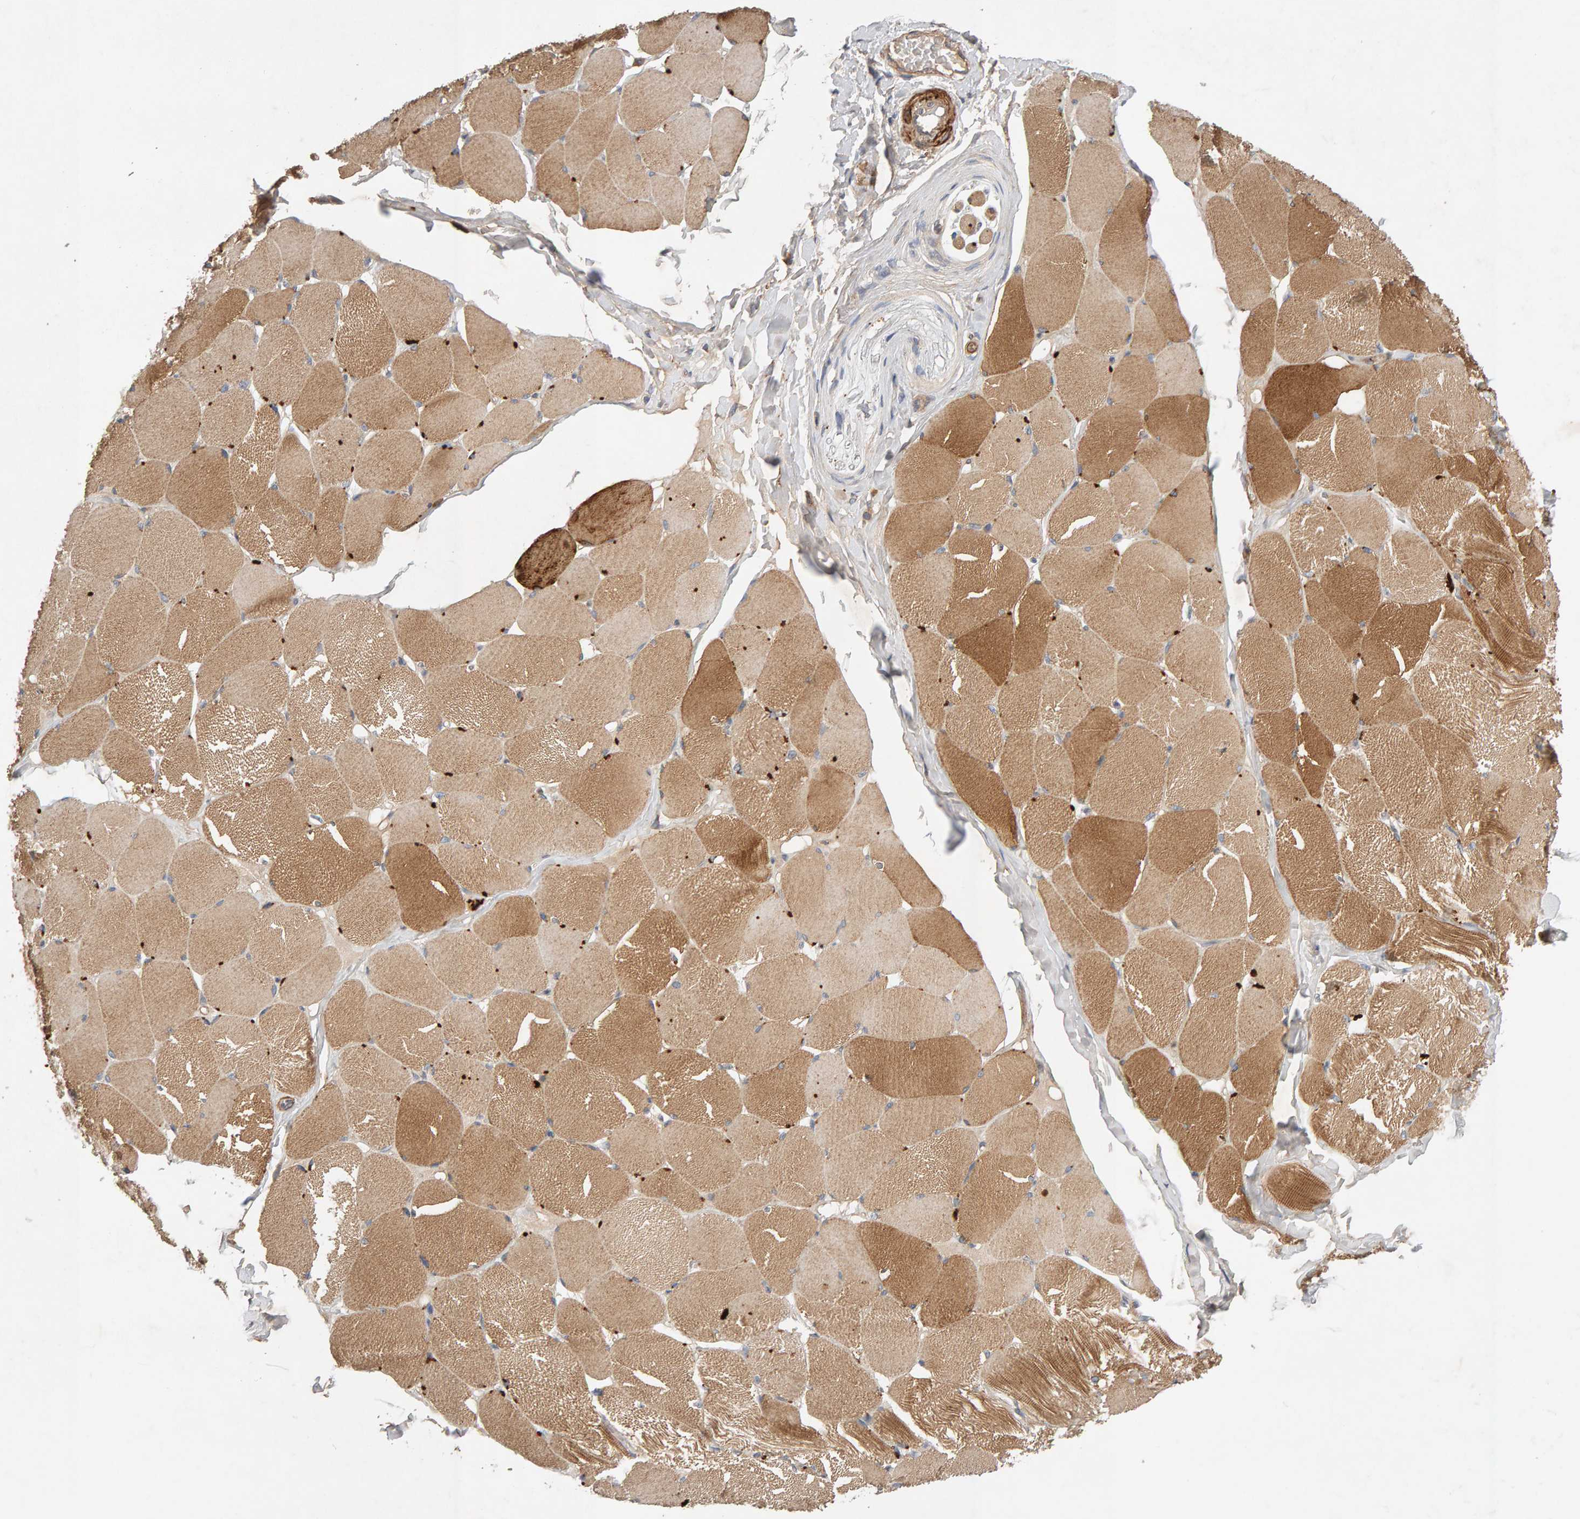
{"staining": {"intensity": "strong", "quantity": ">75%", "location": "cytoplasmic/membranous"}, "tissue": "skeletal muscle", "cell_type": "Myocytes", "image_type": "normal", "snomed": [{"axis": "morphology", "description": "Normal tissue, NOS"}, {"axis": "topography", "description": "Skin"}, {"axis": "topography", "description": "Skeletal muscle"}], "caption": "Immunohistochemistry (IHC) image of unremarkable skeletal muscle stained for a protein (brown), which displays high levels of strong cytoplasmic/membranous staining in about >75% of myocytes.", "gene": "RNF19A", "patient": {"sex": "male", "age": 83}}